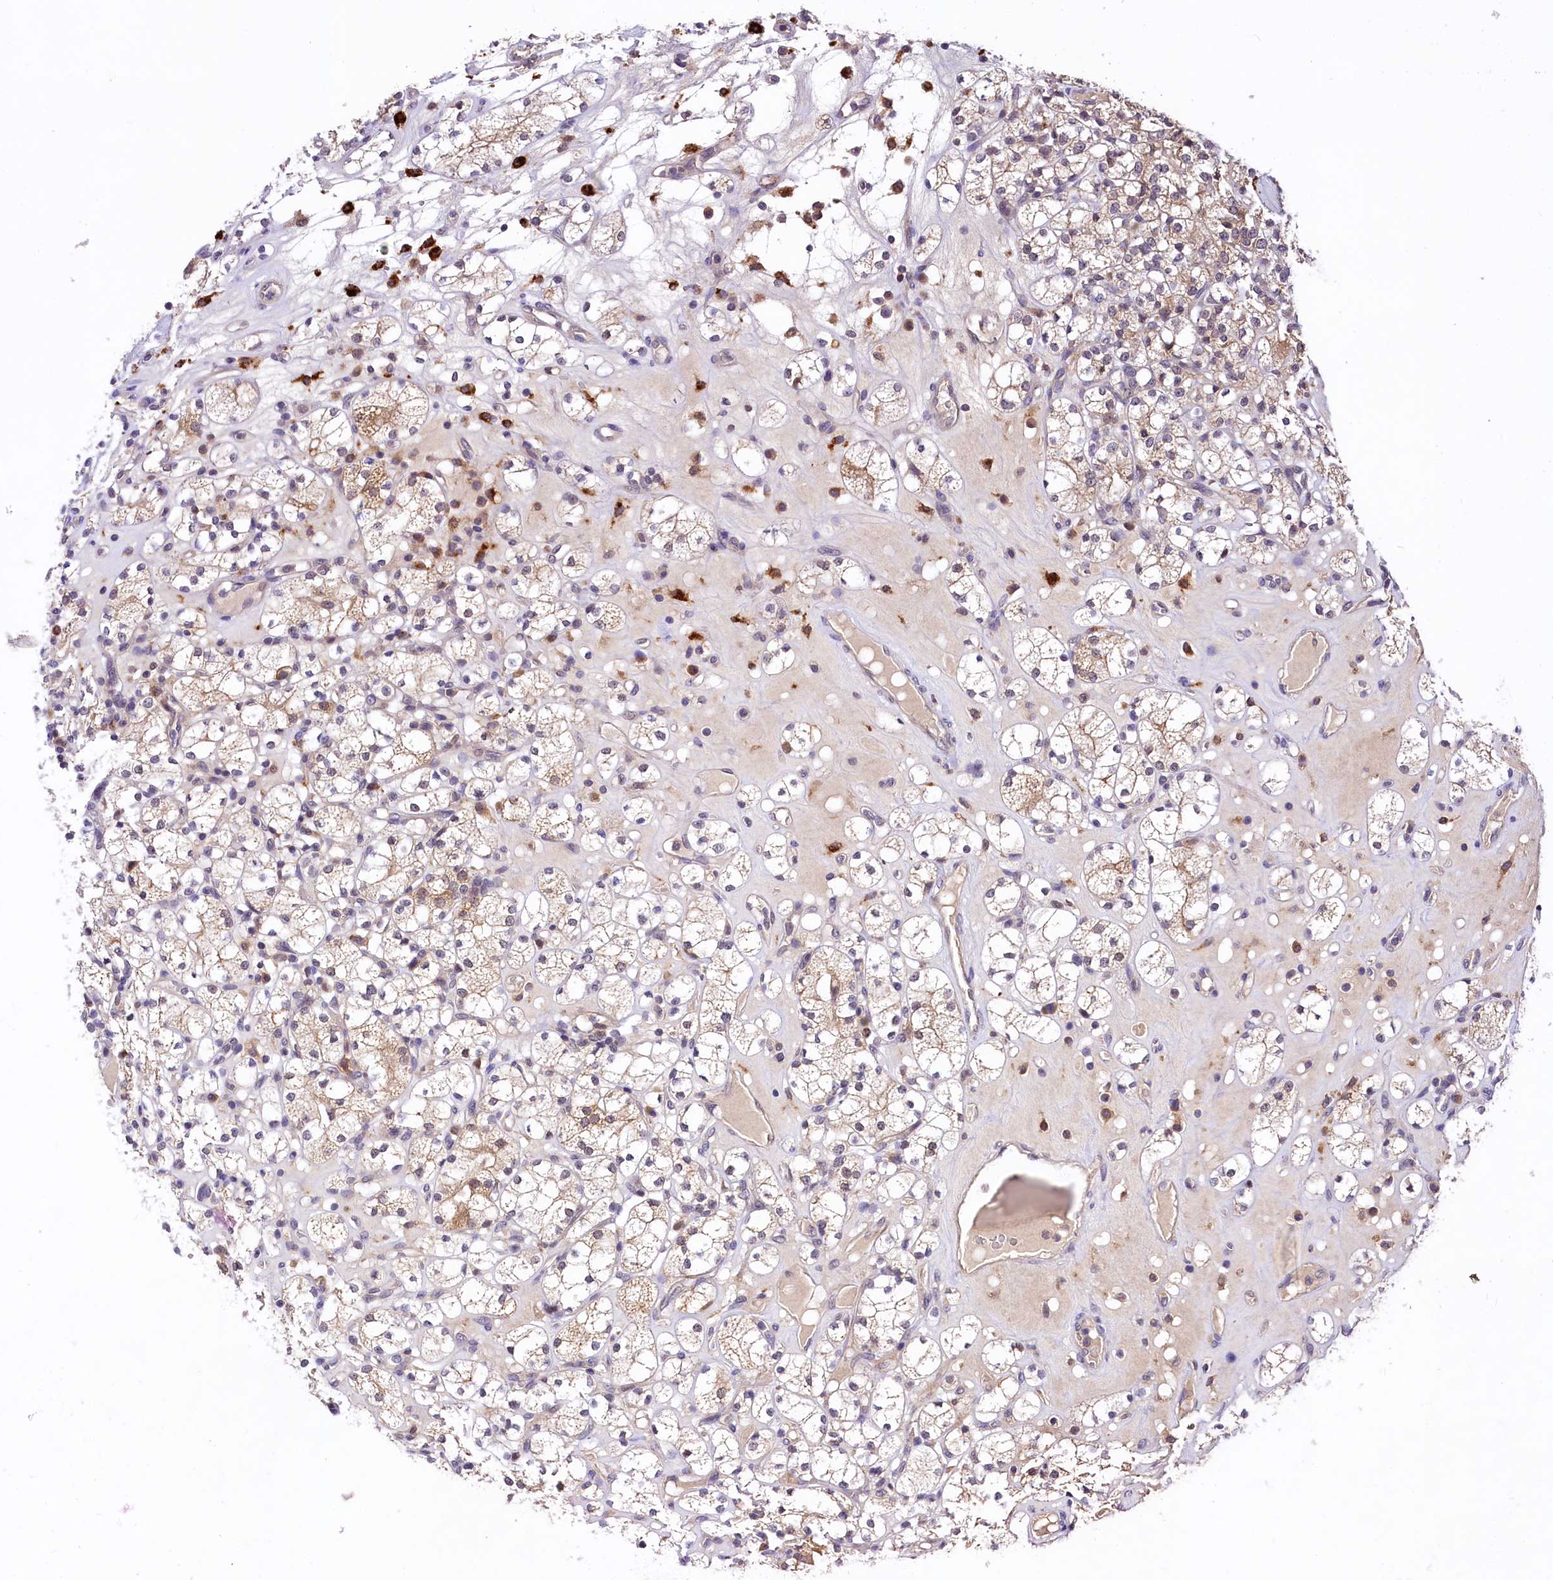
{"staining": {"intensity": "moderate", "quantity": "25%-75%", "location": "cytoplasmic/membranous"}, "tissue": "renal cancer", "cell_type": "Tumor cells", "image_type": "cancer", "snomed": [{"axis": "morphology", "description": "Adenocarcinoma, NOS"}, {"axis": "topography", "description": "Kidney"}], "caption": "The photomicrograph exhibits immunohistochemical staining of adenocarcinoma (renal). There is moderate cytoplasmic/membranous expression is identified in approximately 25%-75% of tumor cells. Using DAB (3,3'-diaminobenzidine) (brown) and hematoxylin (blue) stains, captured at high magnification using brightfield microscopy.", "gene": "UBE3A", "patient": {"sex": "male", "age": 77}}